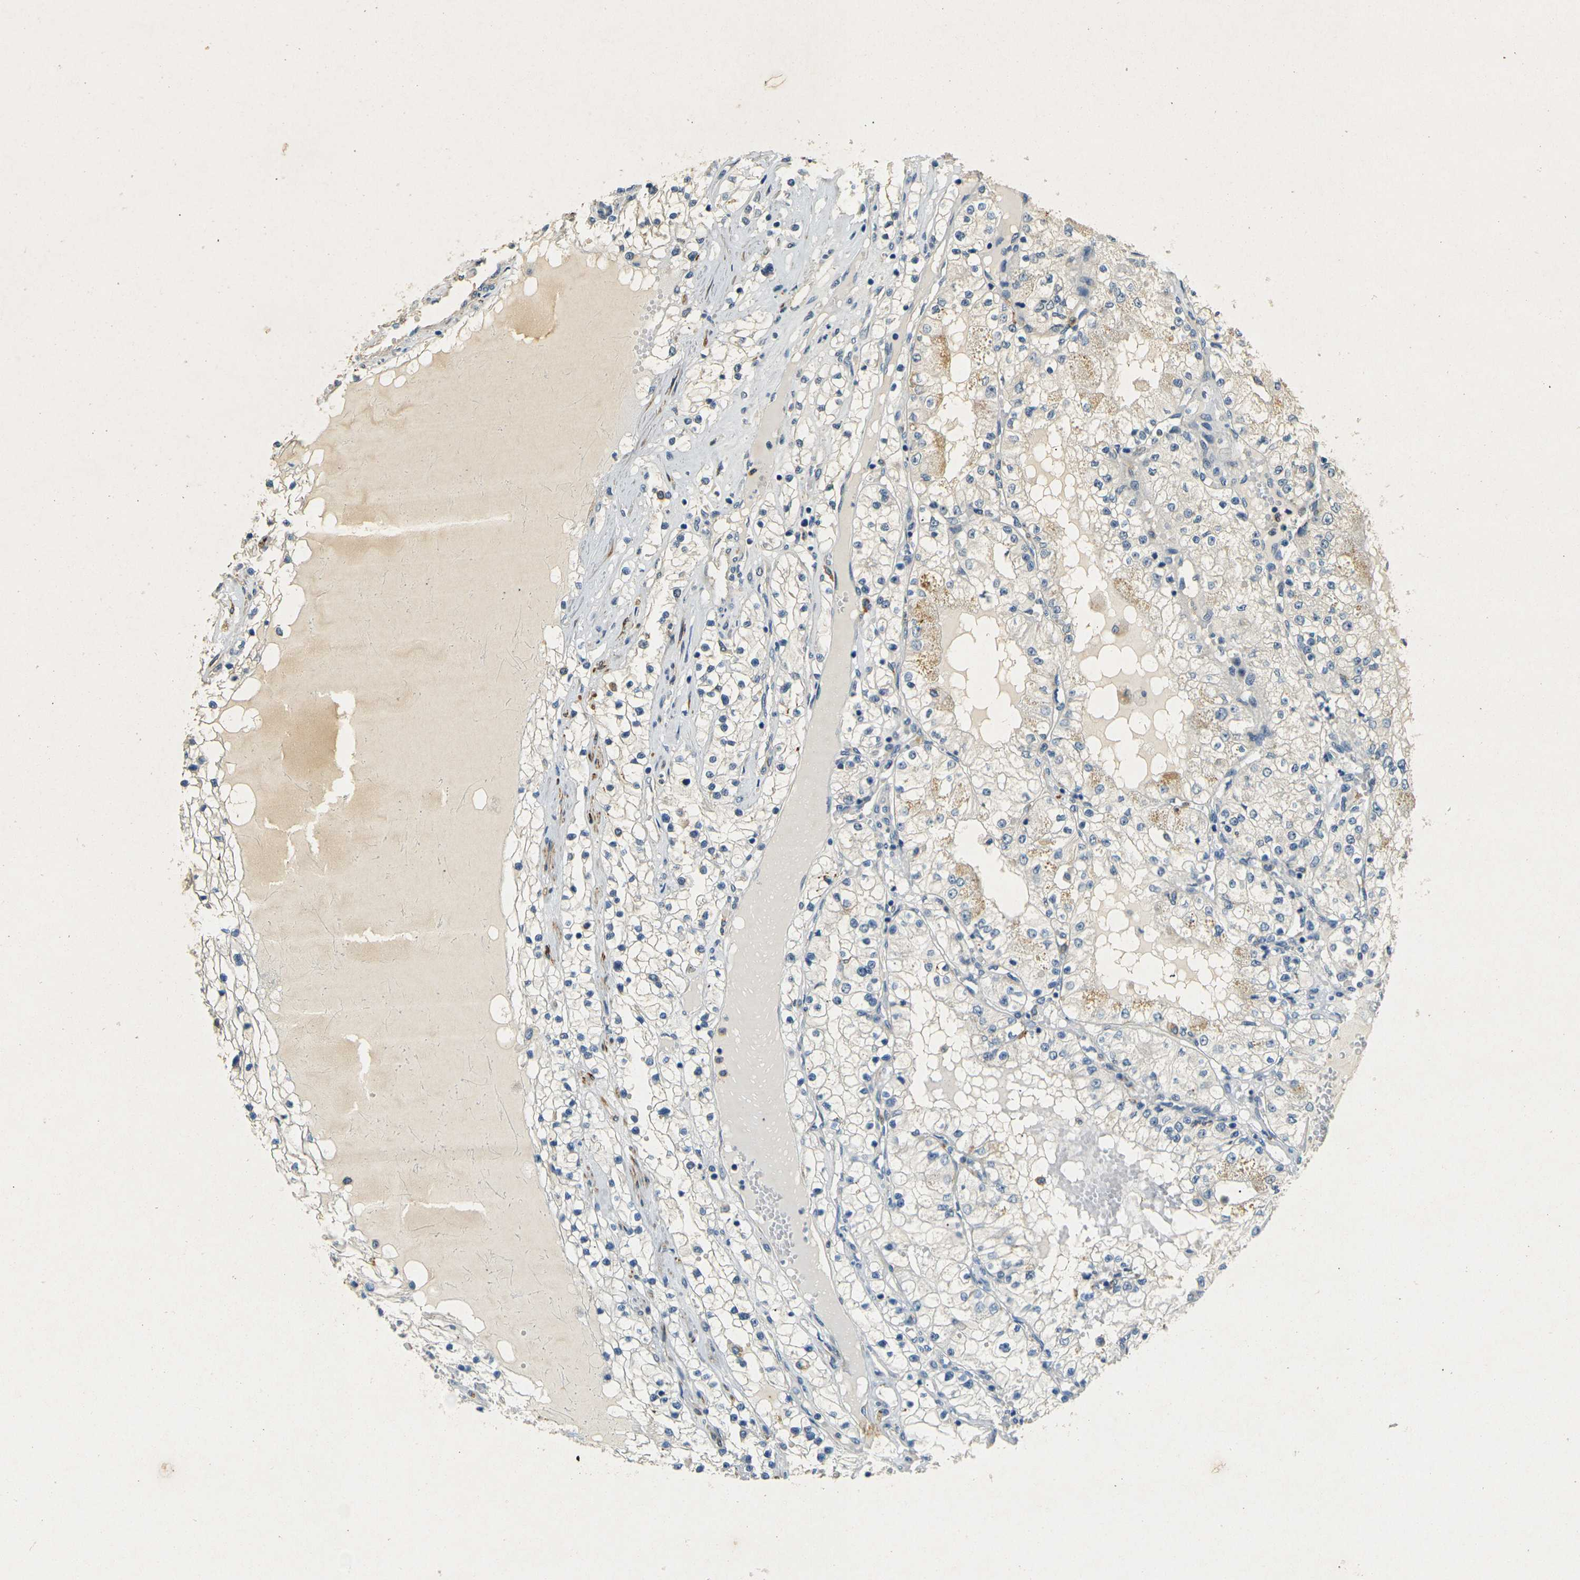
{"staining": {"intensity": "weak", "quantity": "<25%", "location": "cytoplasmic/membranous"}, "tissue": "renal cancer", "cell_type": "Tumor cells", "image_type": "cancer", "snomed": [{"axis": "morphology", "description": "Adenocarcinoma, NOS"}, {"axis": "topography", "description": "Kidney"}], "caption": "This is an immunohistochemistry image of human renal cancer. There is no expression in tumor cells.", "gene": "SORT1", "patient": {"sex": "male", "age": 68}}